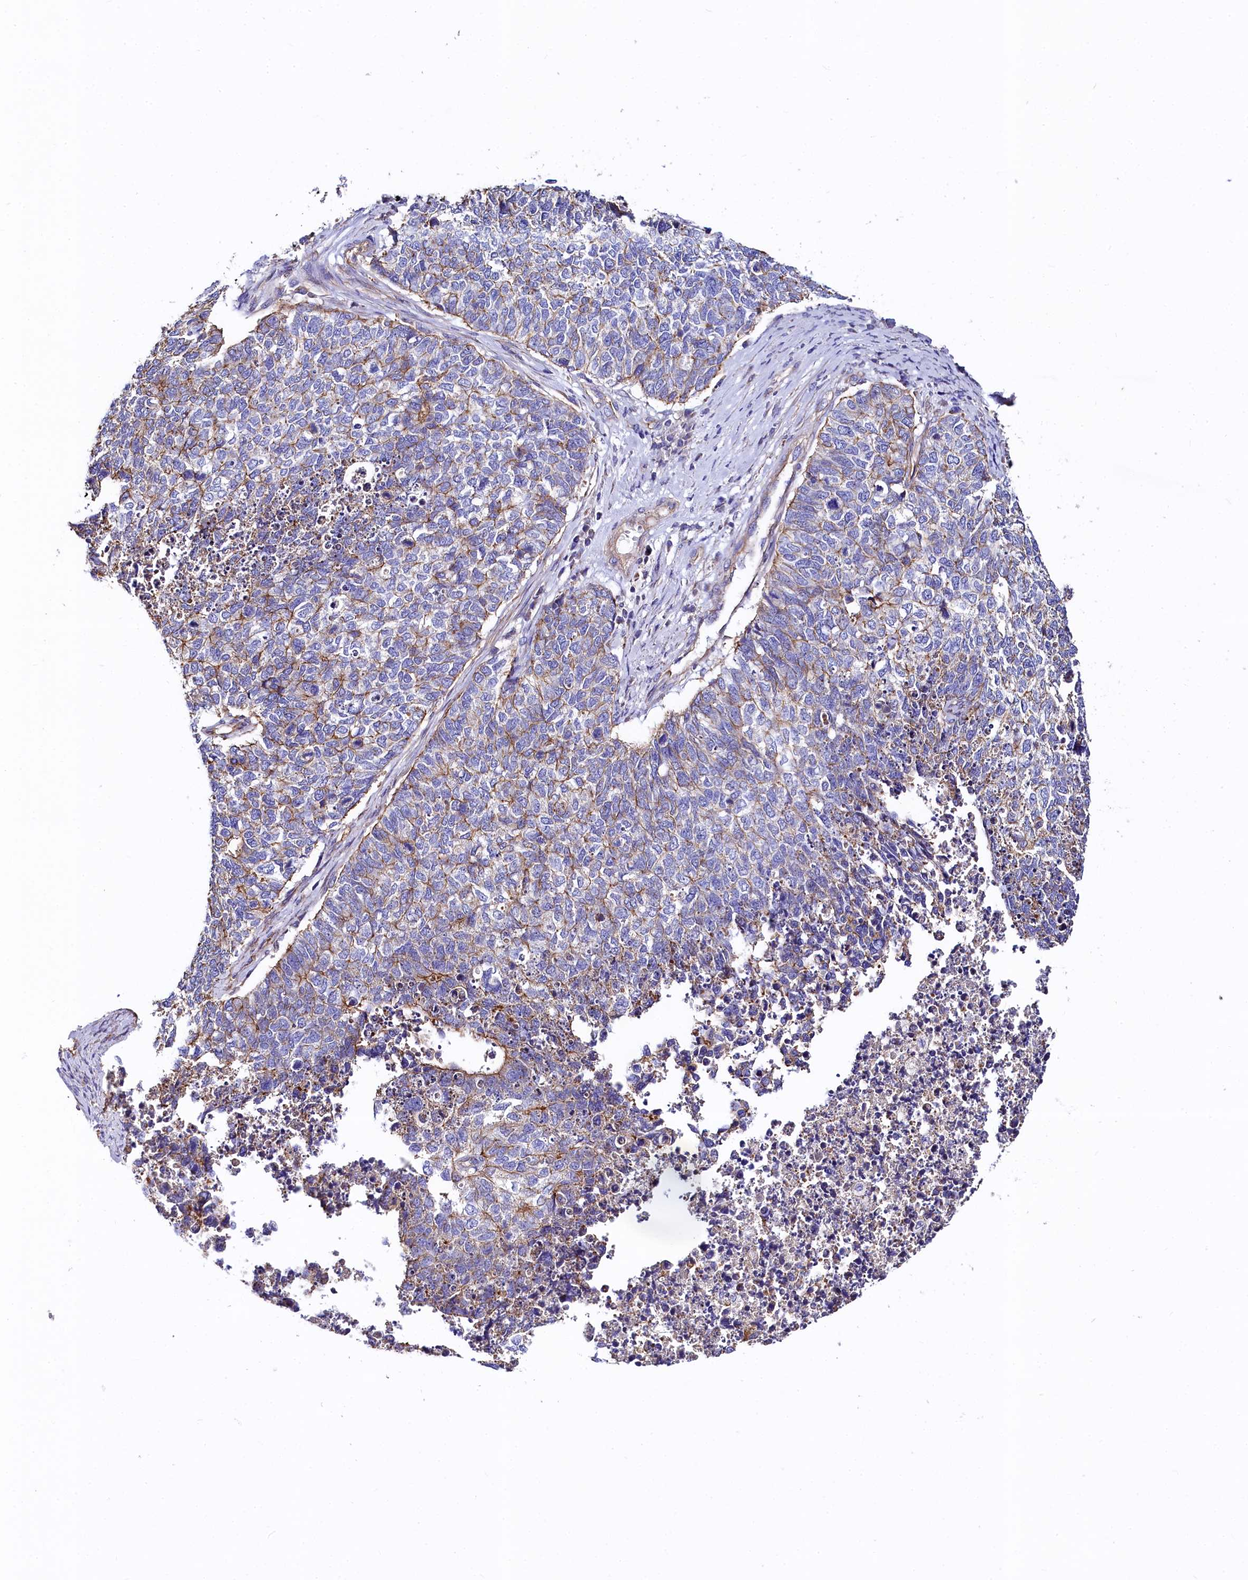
{"staining": {"intensity": "weak", "quantity": "25%-75%", "location": "cytoplasmic/membranous"}, "tissue": "cervical cancer", "cell_type": "Tumor cells", "image_type": "cancer", "snomed": [{"axis": "morphology", "description": "Squamous cell carcinoma, NOS"}, {"axis": "topography", "description": "Cervix"}], "caption": "Tumor cells demonstrate low levels of weak cytoplasmic/membranous positivity in about 25%-75% of cells in human squamous cell carcinoma (cervical).", "gene": "FCHSD2", "patient": {"sex": "female", "age": 63}}